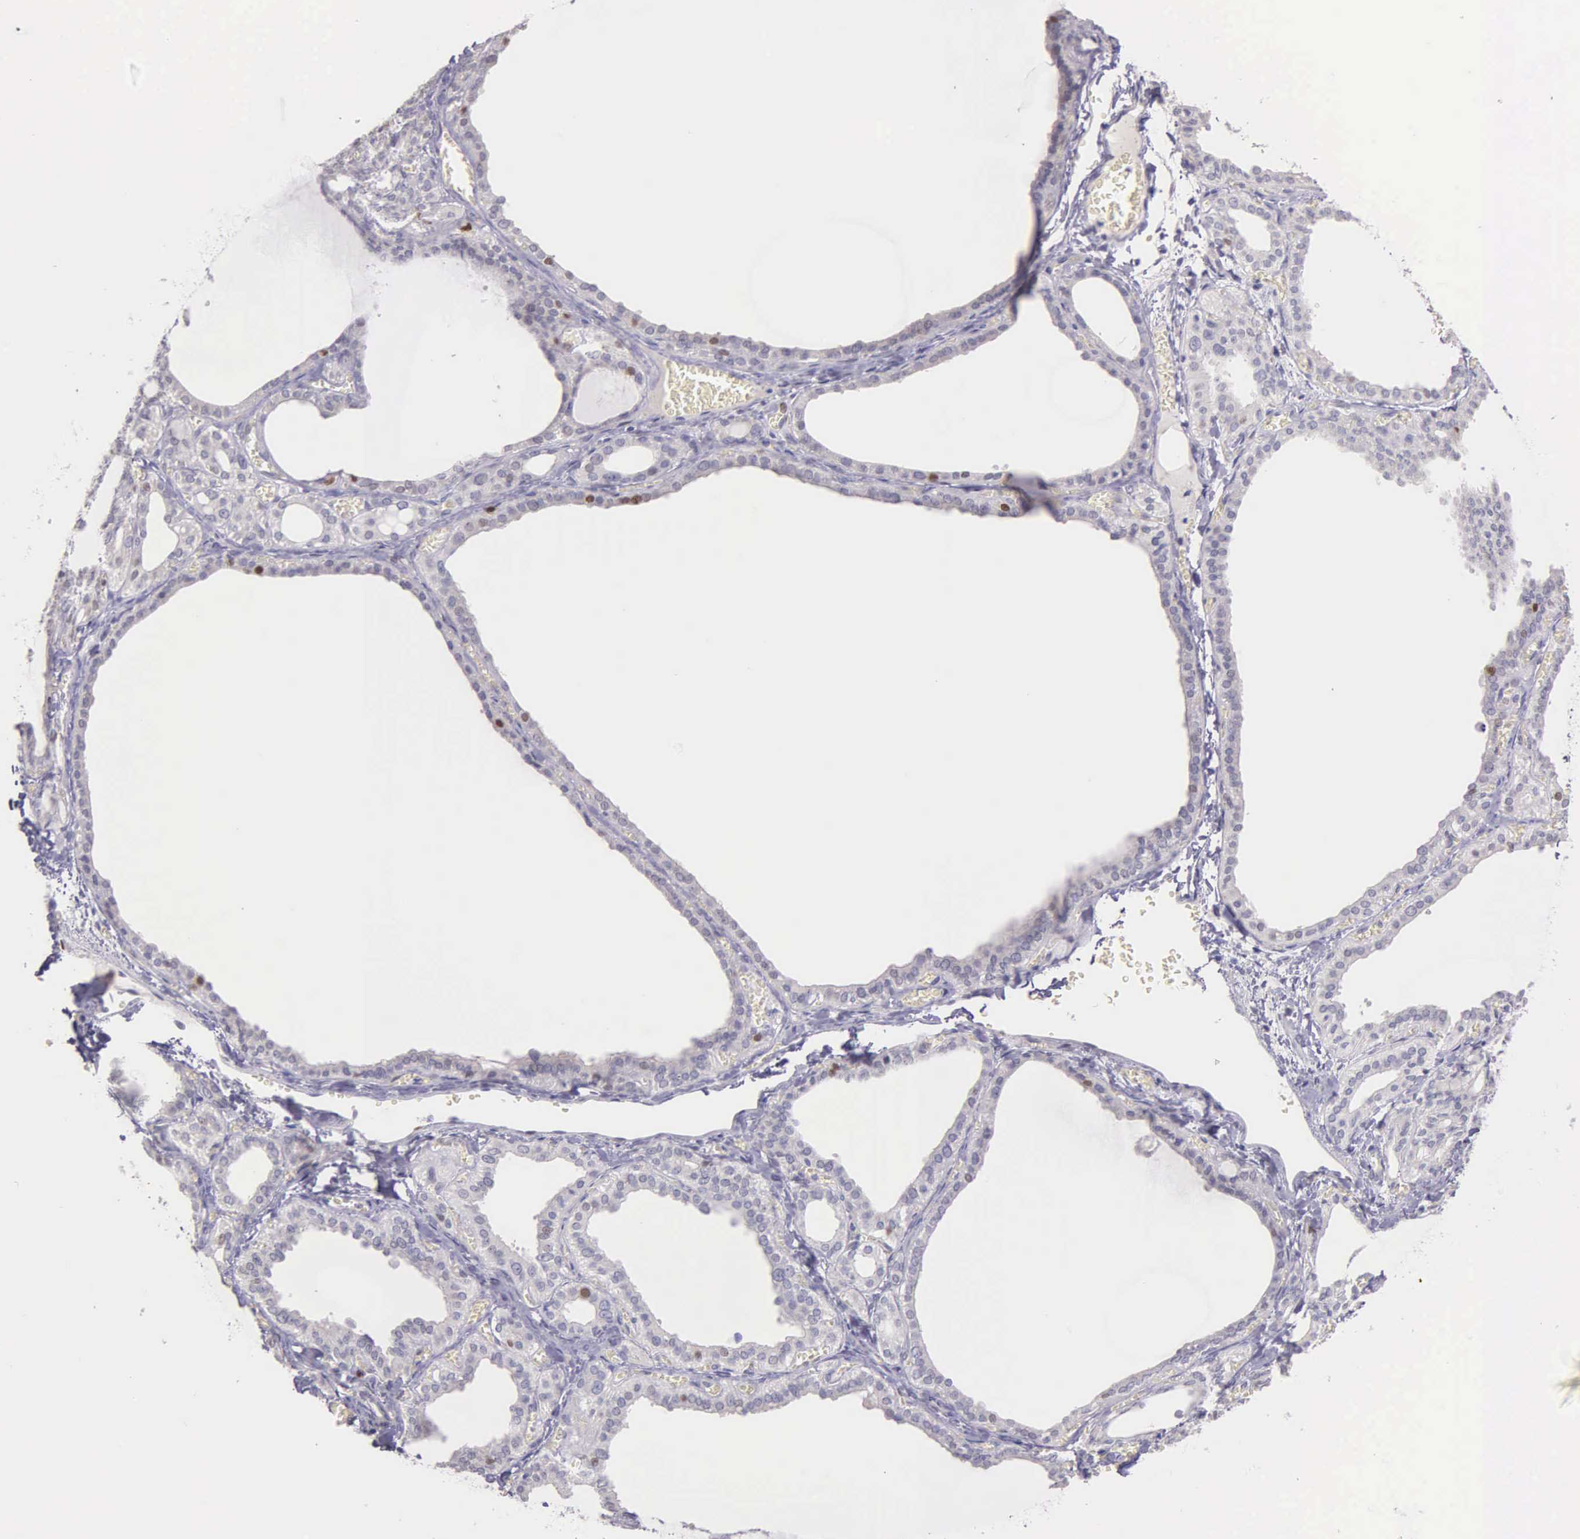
{"staining": {"intensity": "negative", "quantity": "none", "location": "none"}, "tissue": "thyroid gland", "cell_type": "Glandular cells", "image_type": "normal", "snomed": [{"axis": "morphology", "description": "Normal tissue, NOS"}, {"axis": "topography", "description": "Thyroid gland"}], "caption": "Glandular cells are negative for brown protein staining in unremarkable thyroid gland. Brightfield microscopy of immunohistochemistry (IHC) stained with DAB (brown) and hematoxylin (blue), captured at high magnification.", "gene": "MCM5", "patient": {"sex": "female", "age": 55}}